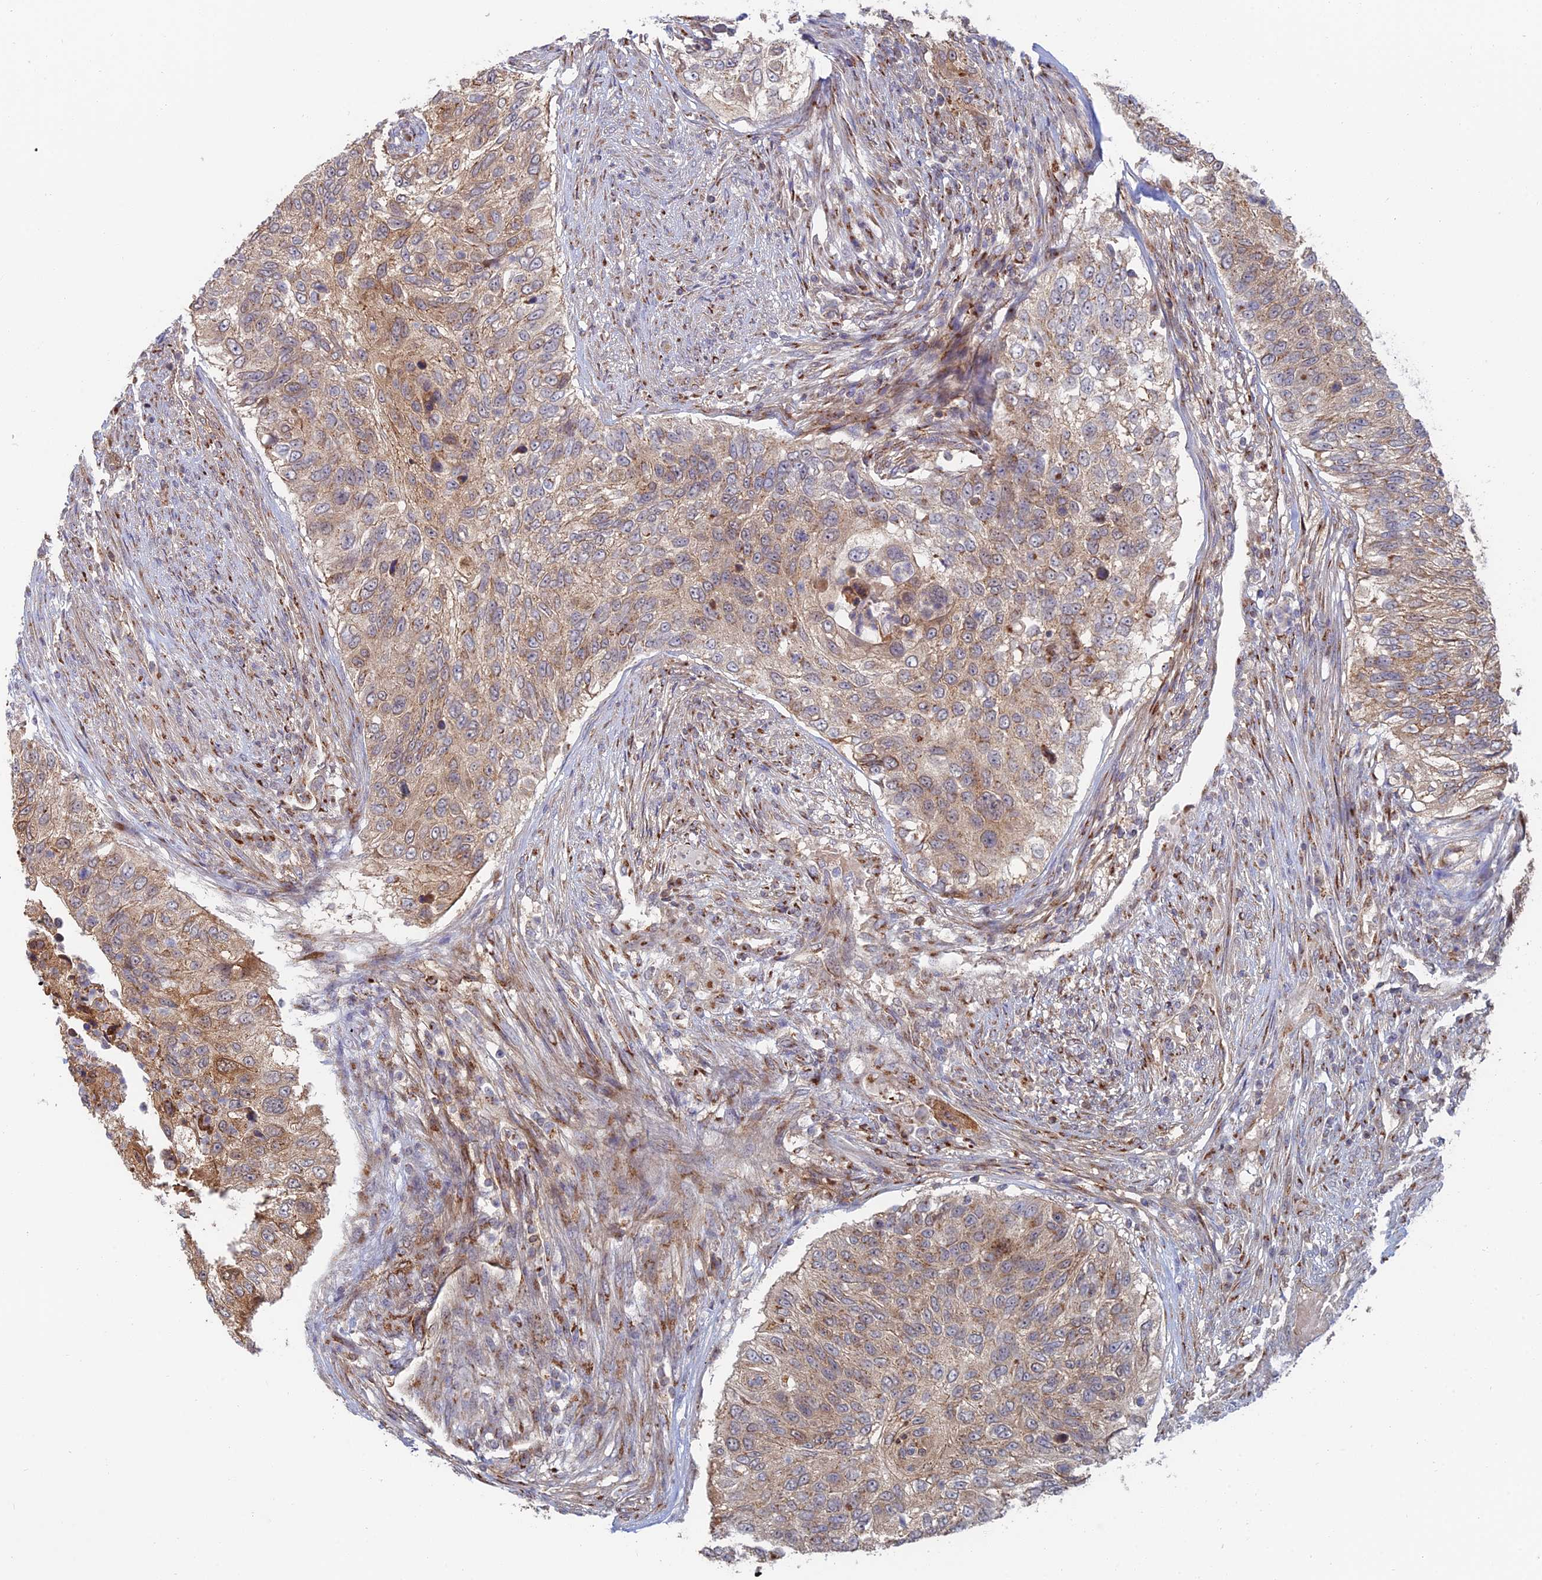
{"staining": {"intensity": "weak", "quantity": ">75%", "location": "cytoplasmic/membranous"}, "tissue": "urothelial cancer", "cell_type": "Tumor cells", "image_type": "cancer", "snomed": [{"axis": "morphology", "description": "Urothelial carcinoma, High grade"}, {"axis": "topography", "description": "Urinary bladder"}], "caption": "Brown immunohistochemical staining in human urothelial carcinoma (high-grade) exhibits weak cytoplasmic/membranous staining in approximately >75% of tumor cells. The staining was performed using DAB, with brown indicating positive protein expression. Nuclei are stained blue with hematoxylin.", "gene": "HS2ST1", "patient": {"sex": "female", "age": 60}}